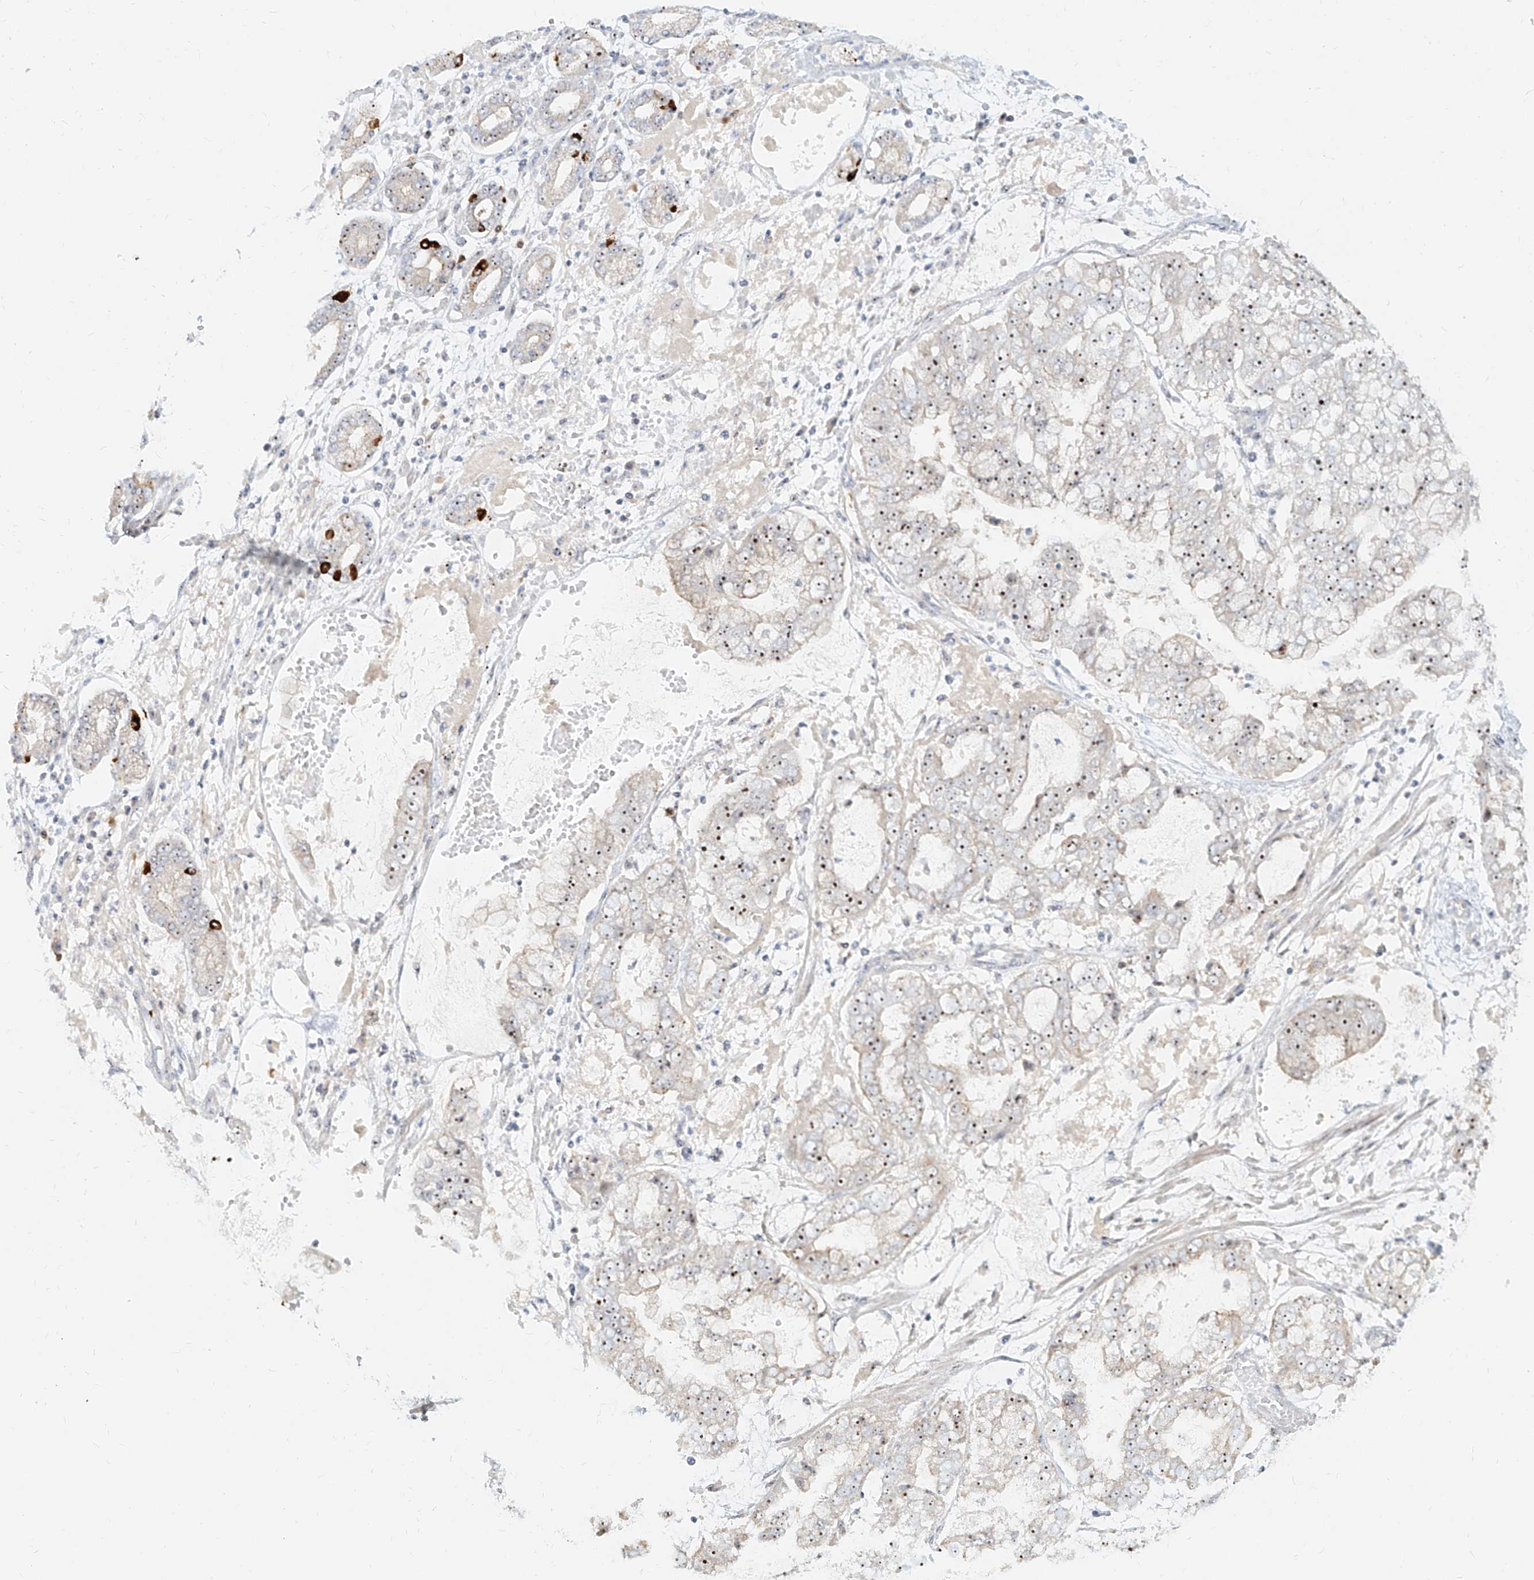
{"staining": {"intensity": "moderate", "quantity": ">75%", "location": "nuclear"}, "tissue": "stomach cancer", "cell_type": "Tumor cells", "image_type": "cancer", "snomed": [{"axis": "morphology", "description": "Adenocarcinoma, NOS"}, {"axis": "topography", "description": "Stomach"}], "caption": "DAB immunohistochemical staining of human adenocarcinoma (stomach) shows moderate nuclear protein expression in about >75% of tumor cells.", "gene": "BYSL", "patient": {"sex": "male", "age": 76}}